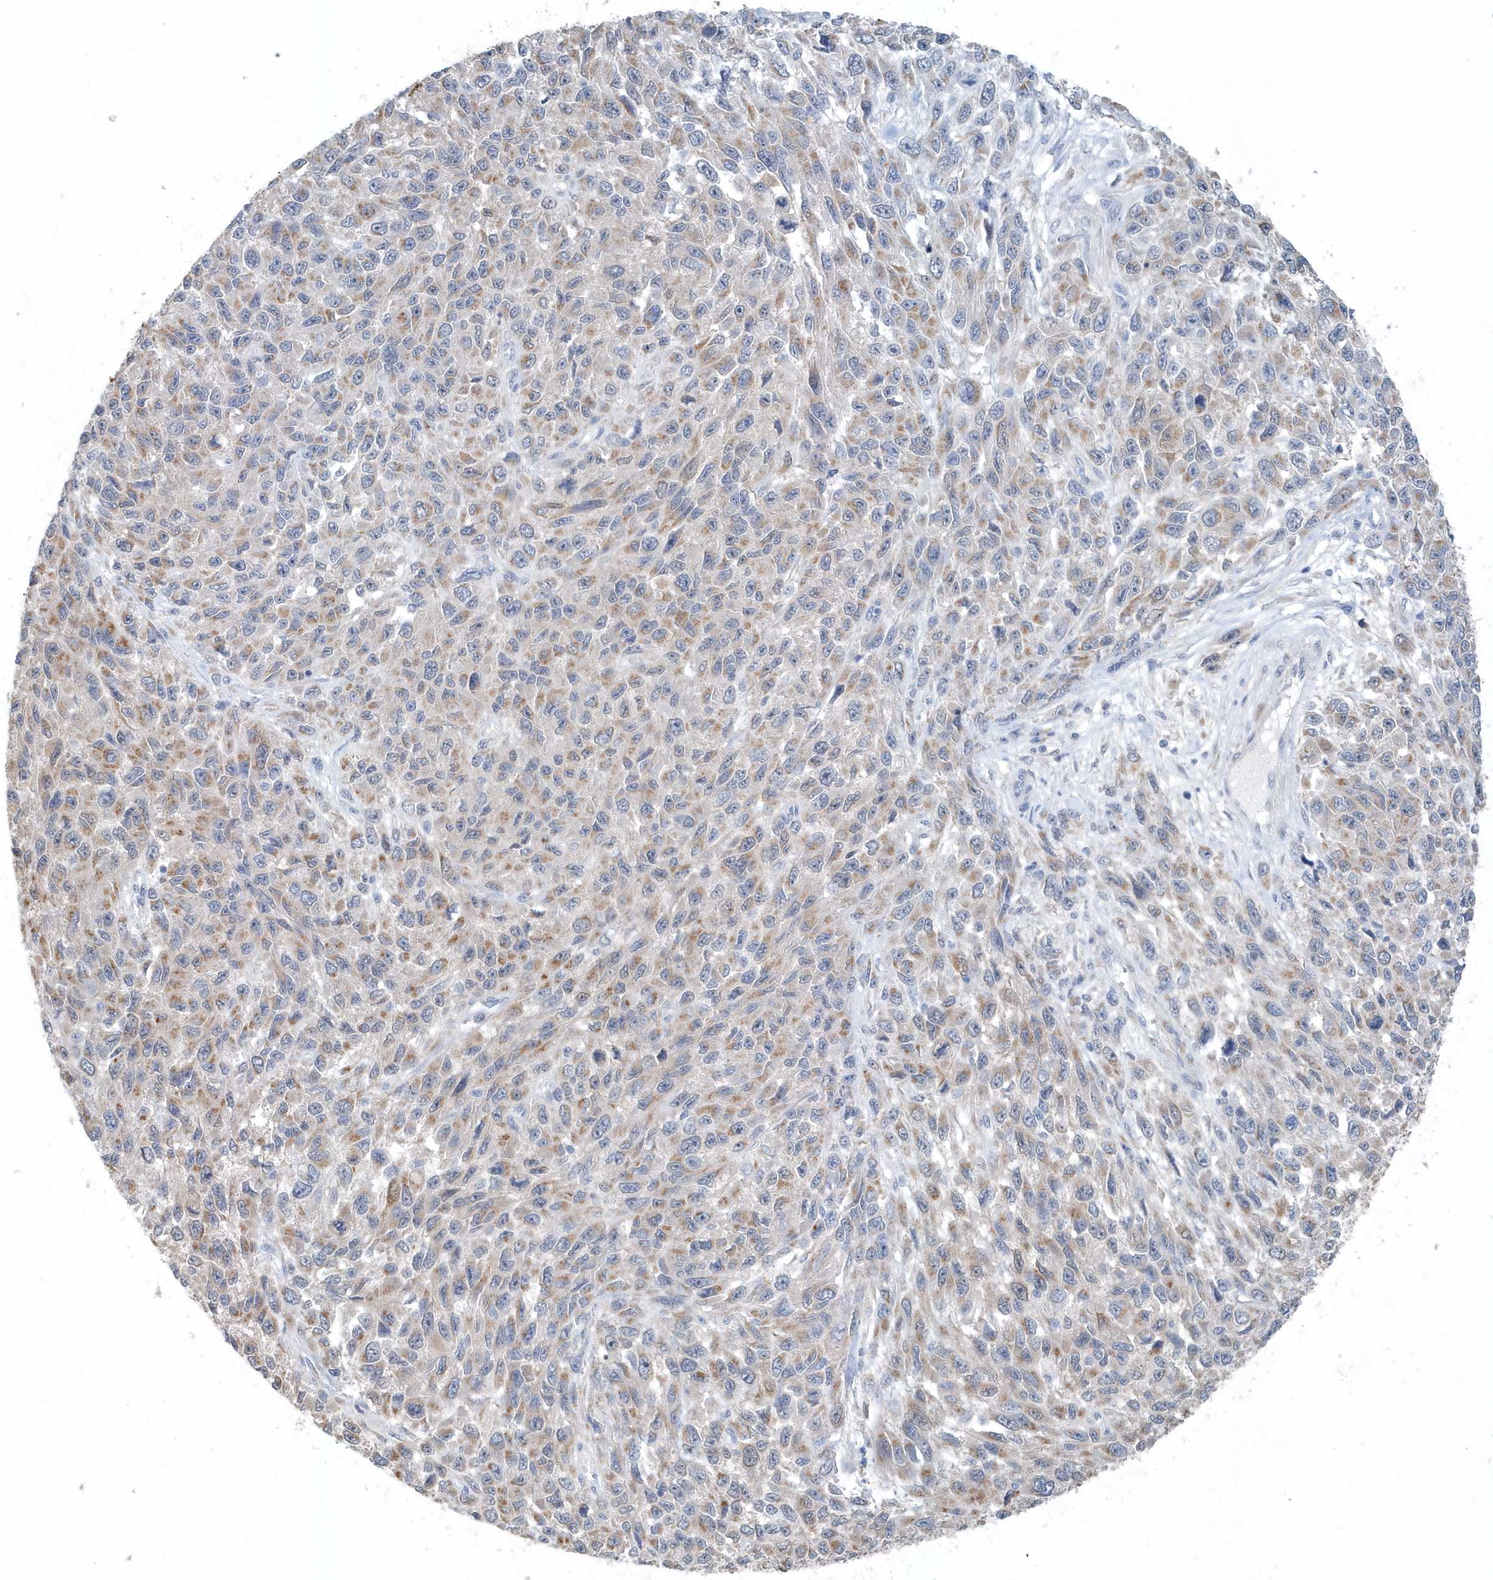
{"staining": {"intensity": "weak", "quantity": ">75%", "location": "cytoplasmic/membranous"}, "tissue": "melanoma", "cell_type": "Tumor cells", "image_type": "cancer", "snomed": [{"axis": "morphology", "description": "Malignant melanoma, NOS"}, {"axis": "topography", "description": "Skin"}], "caption": "Protein staining of melanoma tissue exhibits weak cytoplasmic/membranous positivity in approximately >75% of tumor cells. The staining was performed using DAB to visualize the protein expression in brown, while the nuclei were stained in blue with hematoxylin (Magnification: 20x).", "gene": "PFN2", "patient": {"sex": "female", "age": 96}}